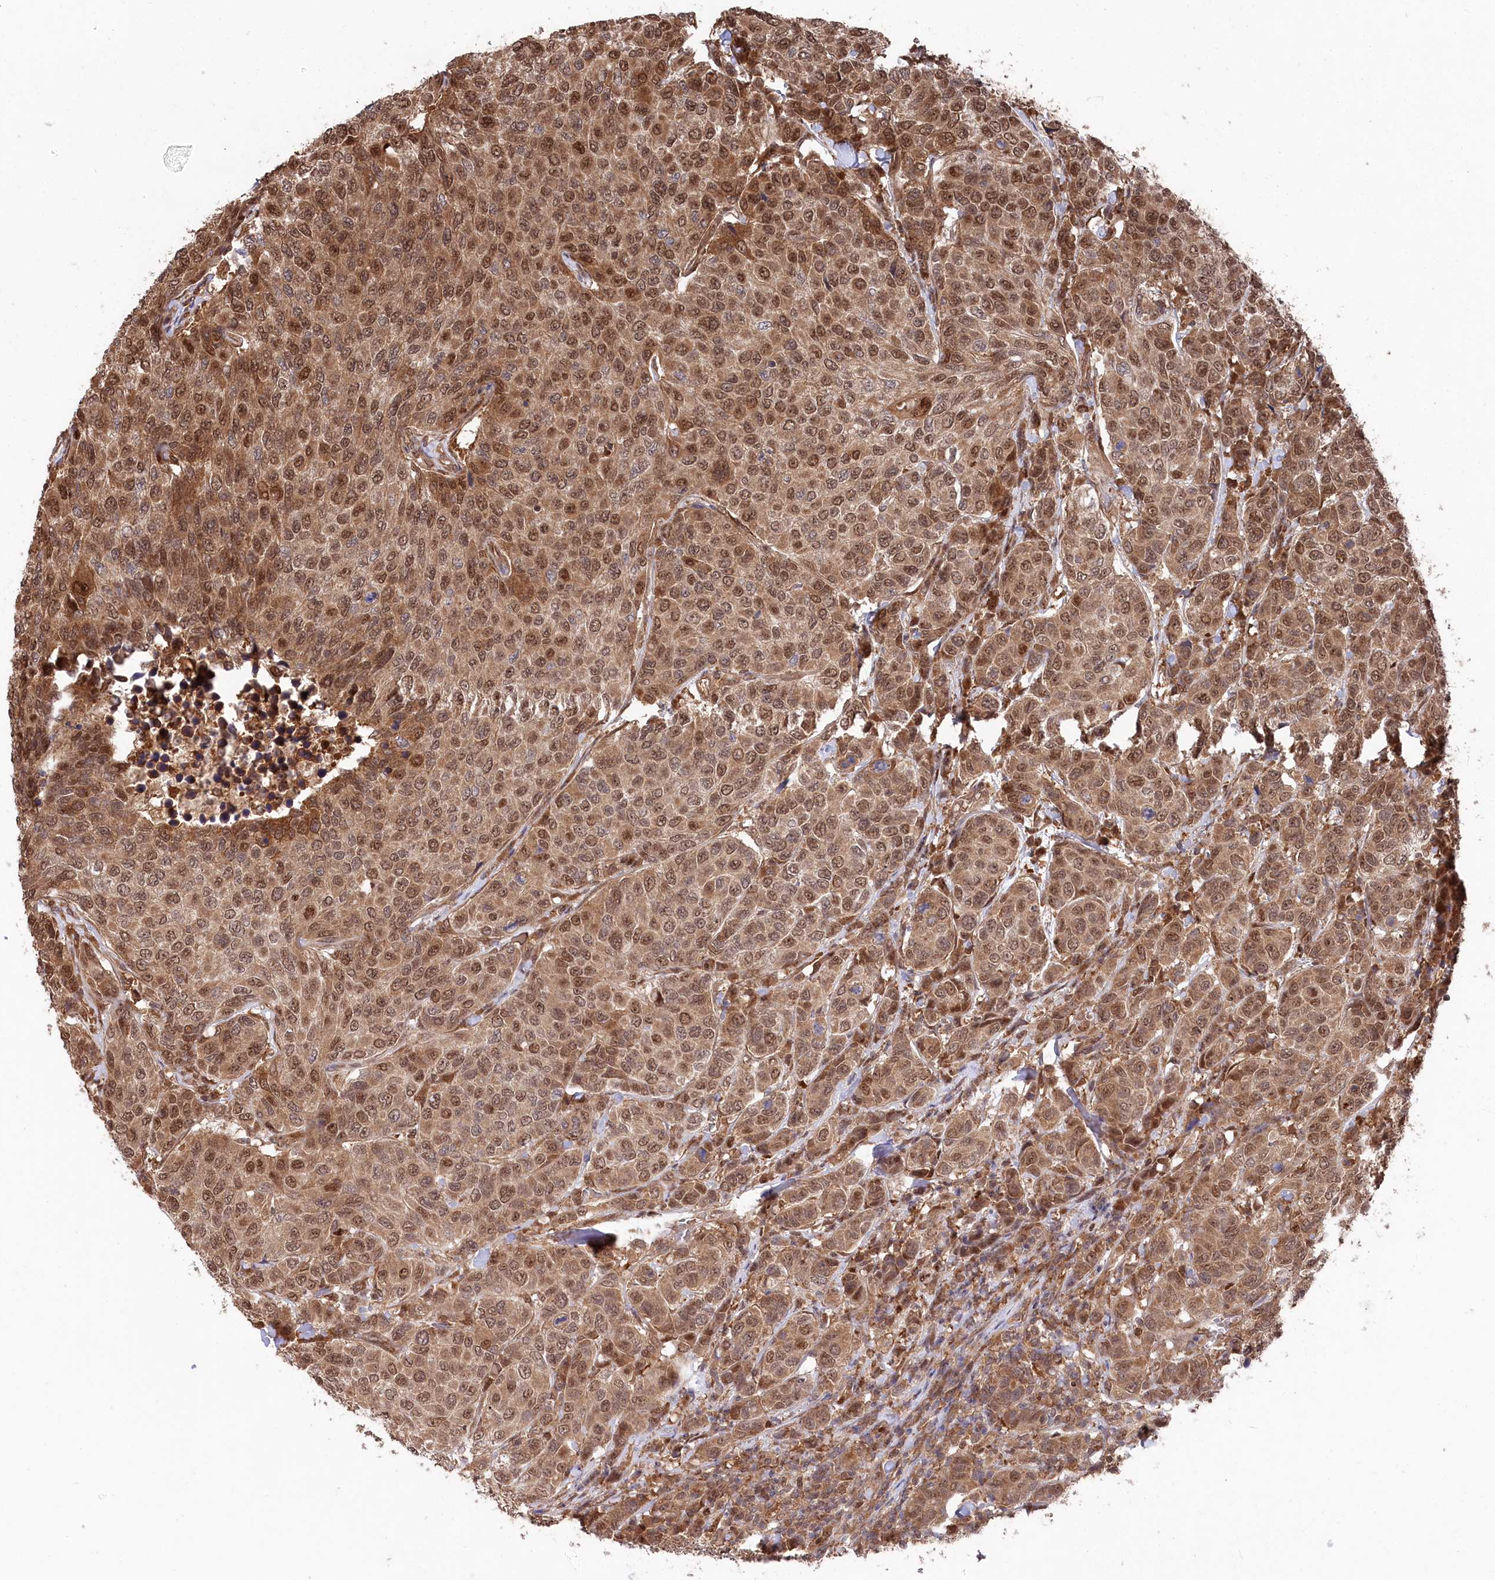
{"staining": {"intensity": "moderate", "quantity": ">75%", "location": "cytoplasmic/membranous,nuclear"}, "tissue": "breast cancer", "cell_type": "Tumor cells", "image_type": "cancer", "snomed": [{"axis": "morphology", "description": "Duct carcinoma"}, {"axis": "topography", "description": "Breast"}], "caption": "This is a photomicrograph of immunohistochemistry (IHC) staining of breast cancer (invasive ductal carcinoma), which shows moderate staining in the cytoplasmic/membranous and nuclear of tumor cells.", "gene": "PSMA1", "patient": {"sex": "female", "age": 55}}